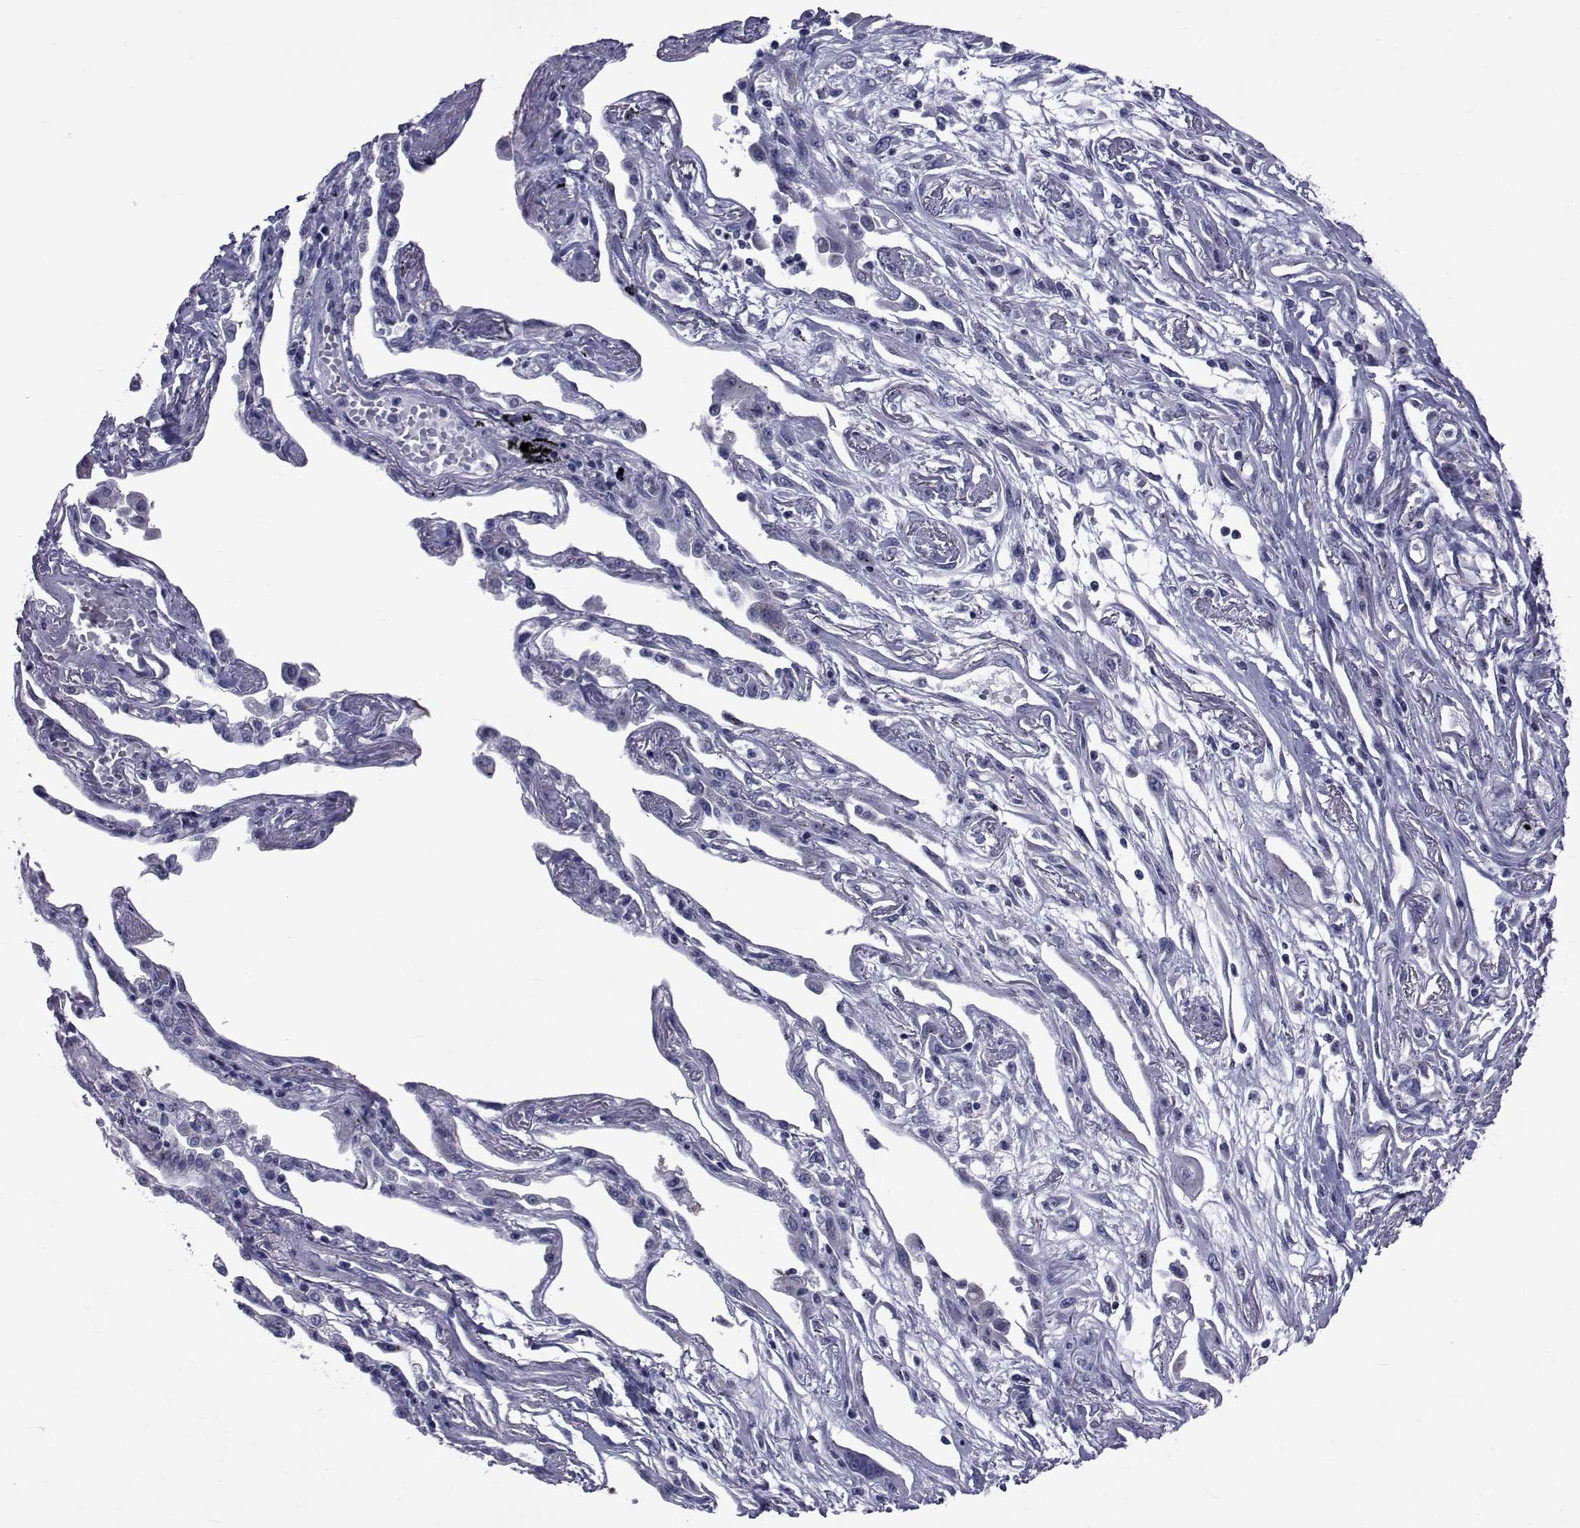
{"staining": {"intensity": "negative", "quantity": "none", "location": "none"}, "tissue": "lung cancer", "cell_type": "Tumor cells", "image_type": "cancer", "snomed": [{"axis": "morphology", "description": "Squamous cell carcinoma, NOS"}, {"axis": "topography", "description": "Lung"}], "caption": "This is an IHC histopathology image of human lung squamous cell carcinoma. There is no staining in tumor cells.", "gene": "GKAP1", "patient": {"sex": "male", "age": 73}}